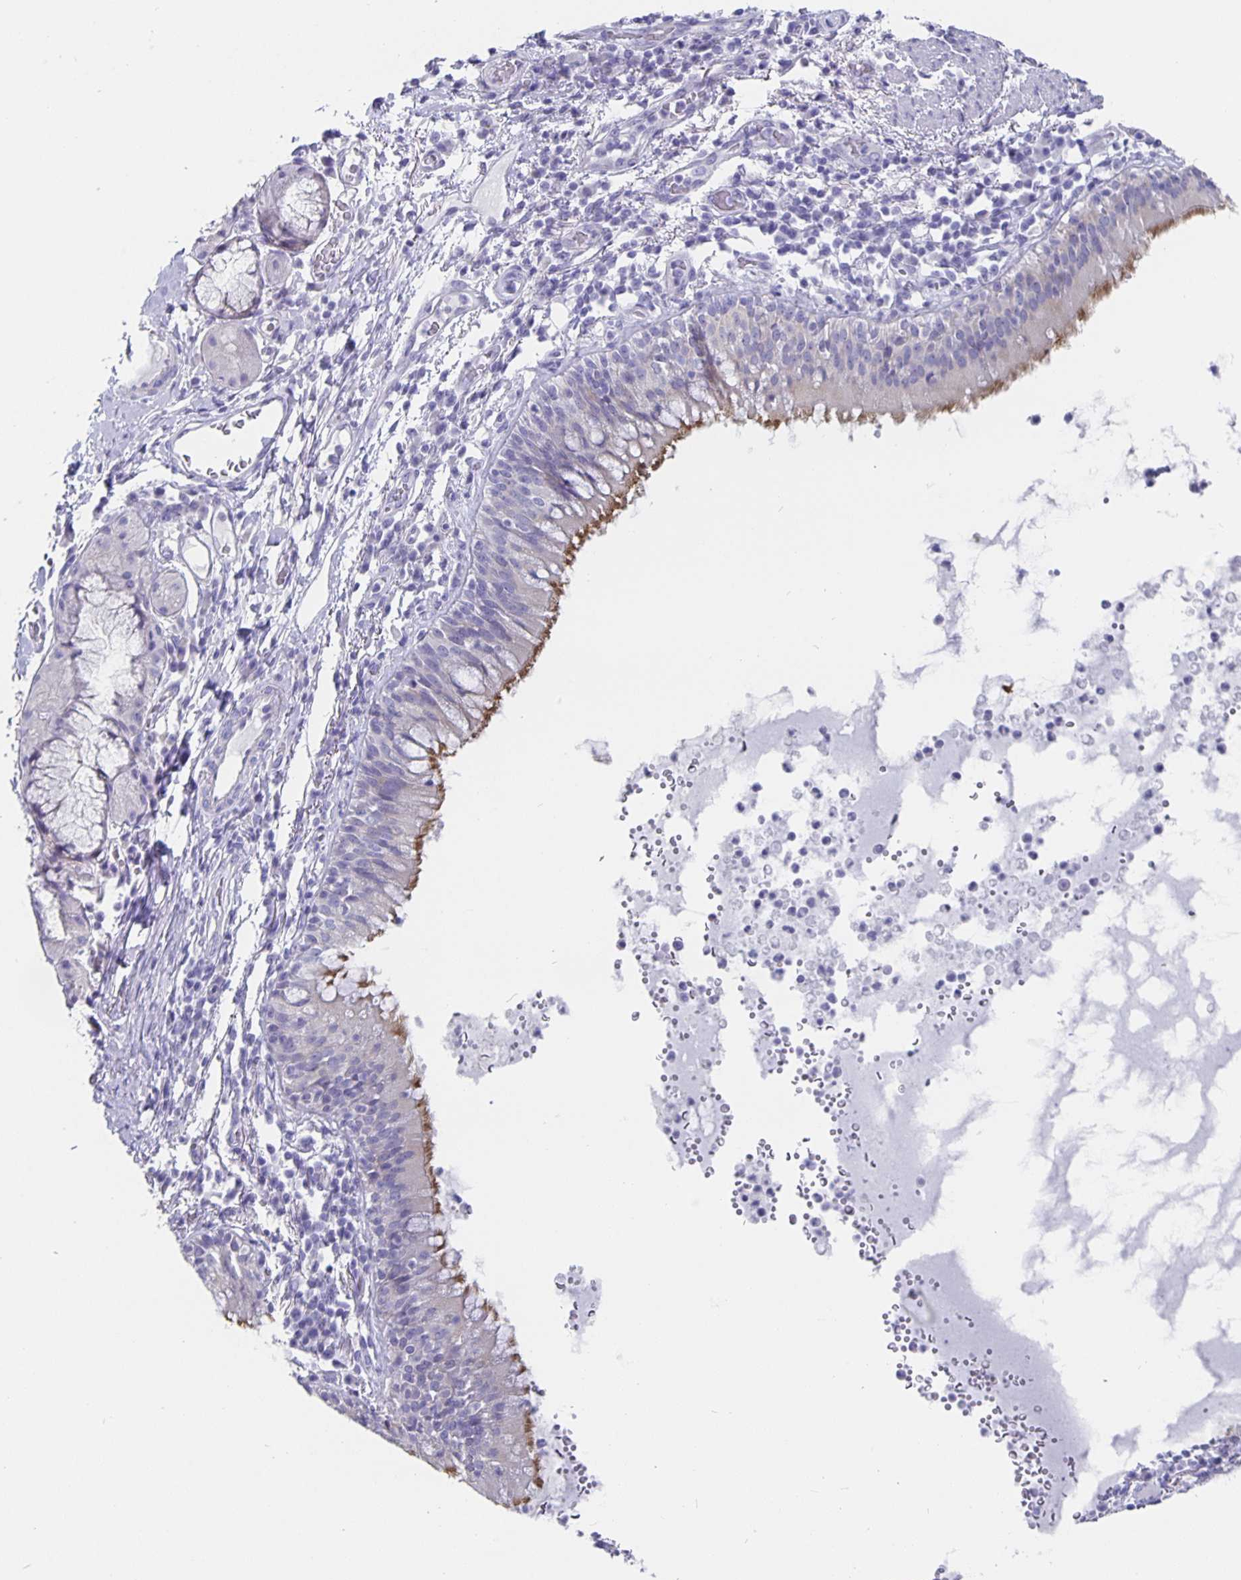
{"staining": {"intensity": "moderate", "quantity": "25%-75%", "location": "cytoplasmic/membranous"}, "tissue": "bronchus", "cell_type": "Respiratory epithelial cells", "image_type": "normal", "snomed": [{"axis": "morphology", "description": "Normal tissue, NOS"}, {"axis": "topography", "description": "Cartilage tissue"}, {"axis": "topography", "description": "Bronchus"}], "caption": "Respiratory epithelial cells exhibit medium levels of moderate cytoplasmic/membranous staining in about 25%-75% of cells in normal human bronchus.", "gene": "CFAP74", "patient": {"sex": "male", "age": 56}}